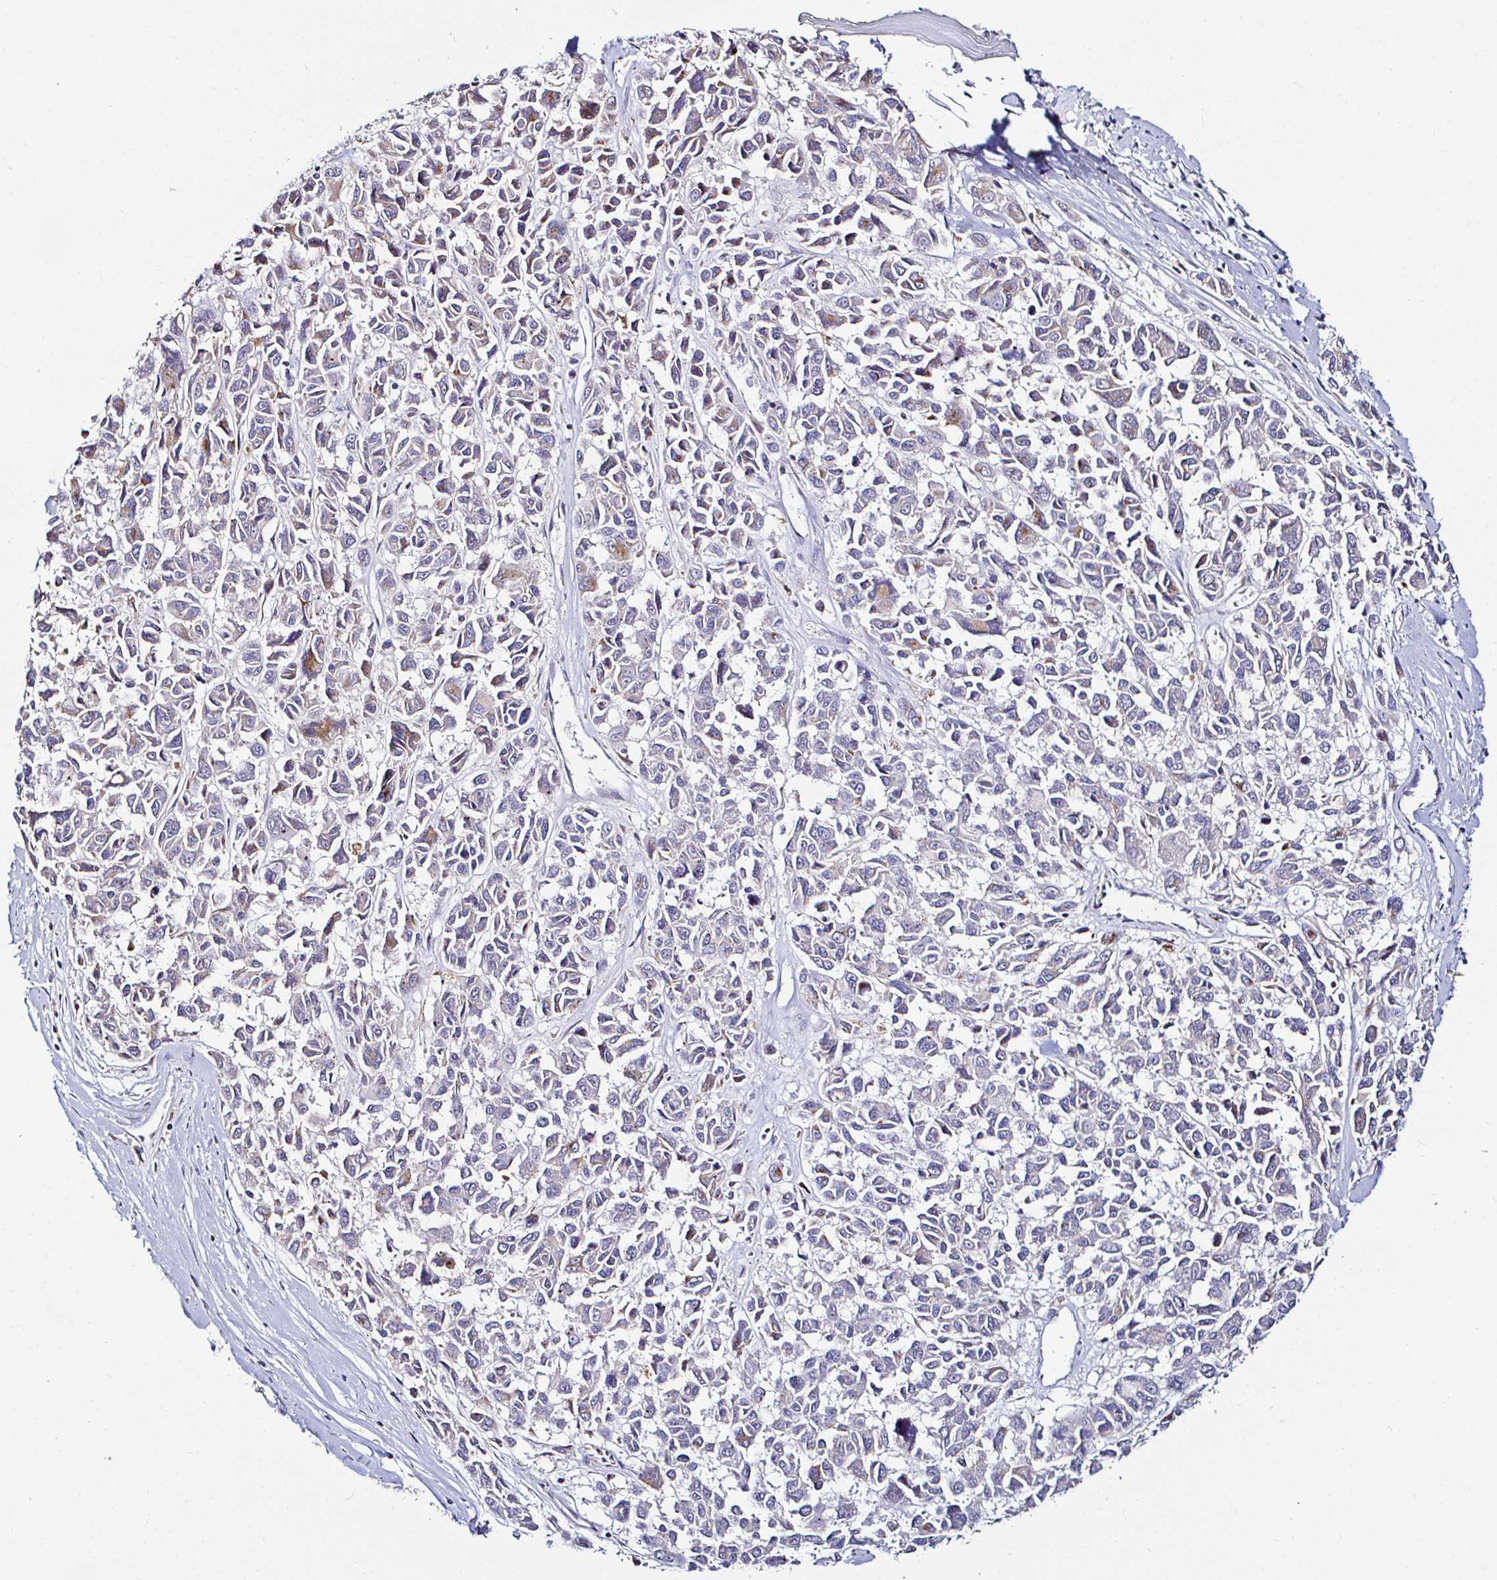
{"staining": {"intensity": "weak", "quantity": "<25%", "location": "cytoplasmic/membranous"}, "tissue": "melanoma", "cell_type": "Tumor cells", "image_type": "cancer", "snomed": [{"axis": "morphology", "description": "Malignant melanoma, NOS"}, {"axis": "topography", "description": "Skin"}], "caption": "Immunohistochemistry of human melanoma displays no expression in tumor cells.", "gene": "GALNS", "patient": {"sex": "female", "age": 66}}